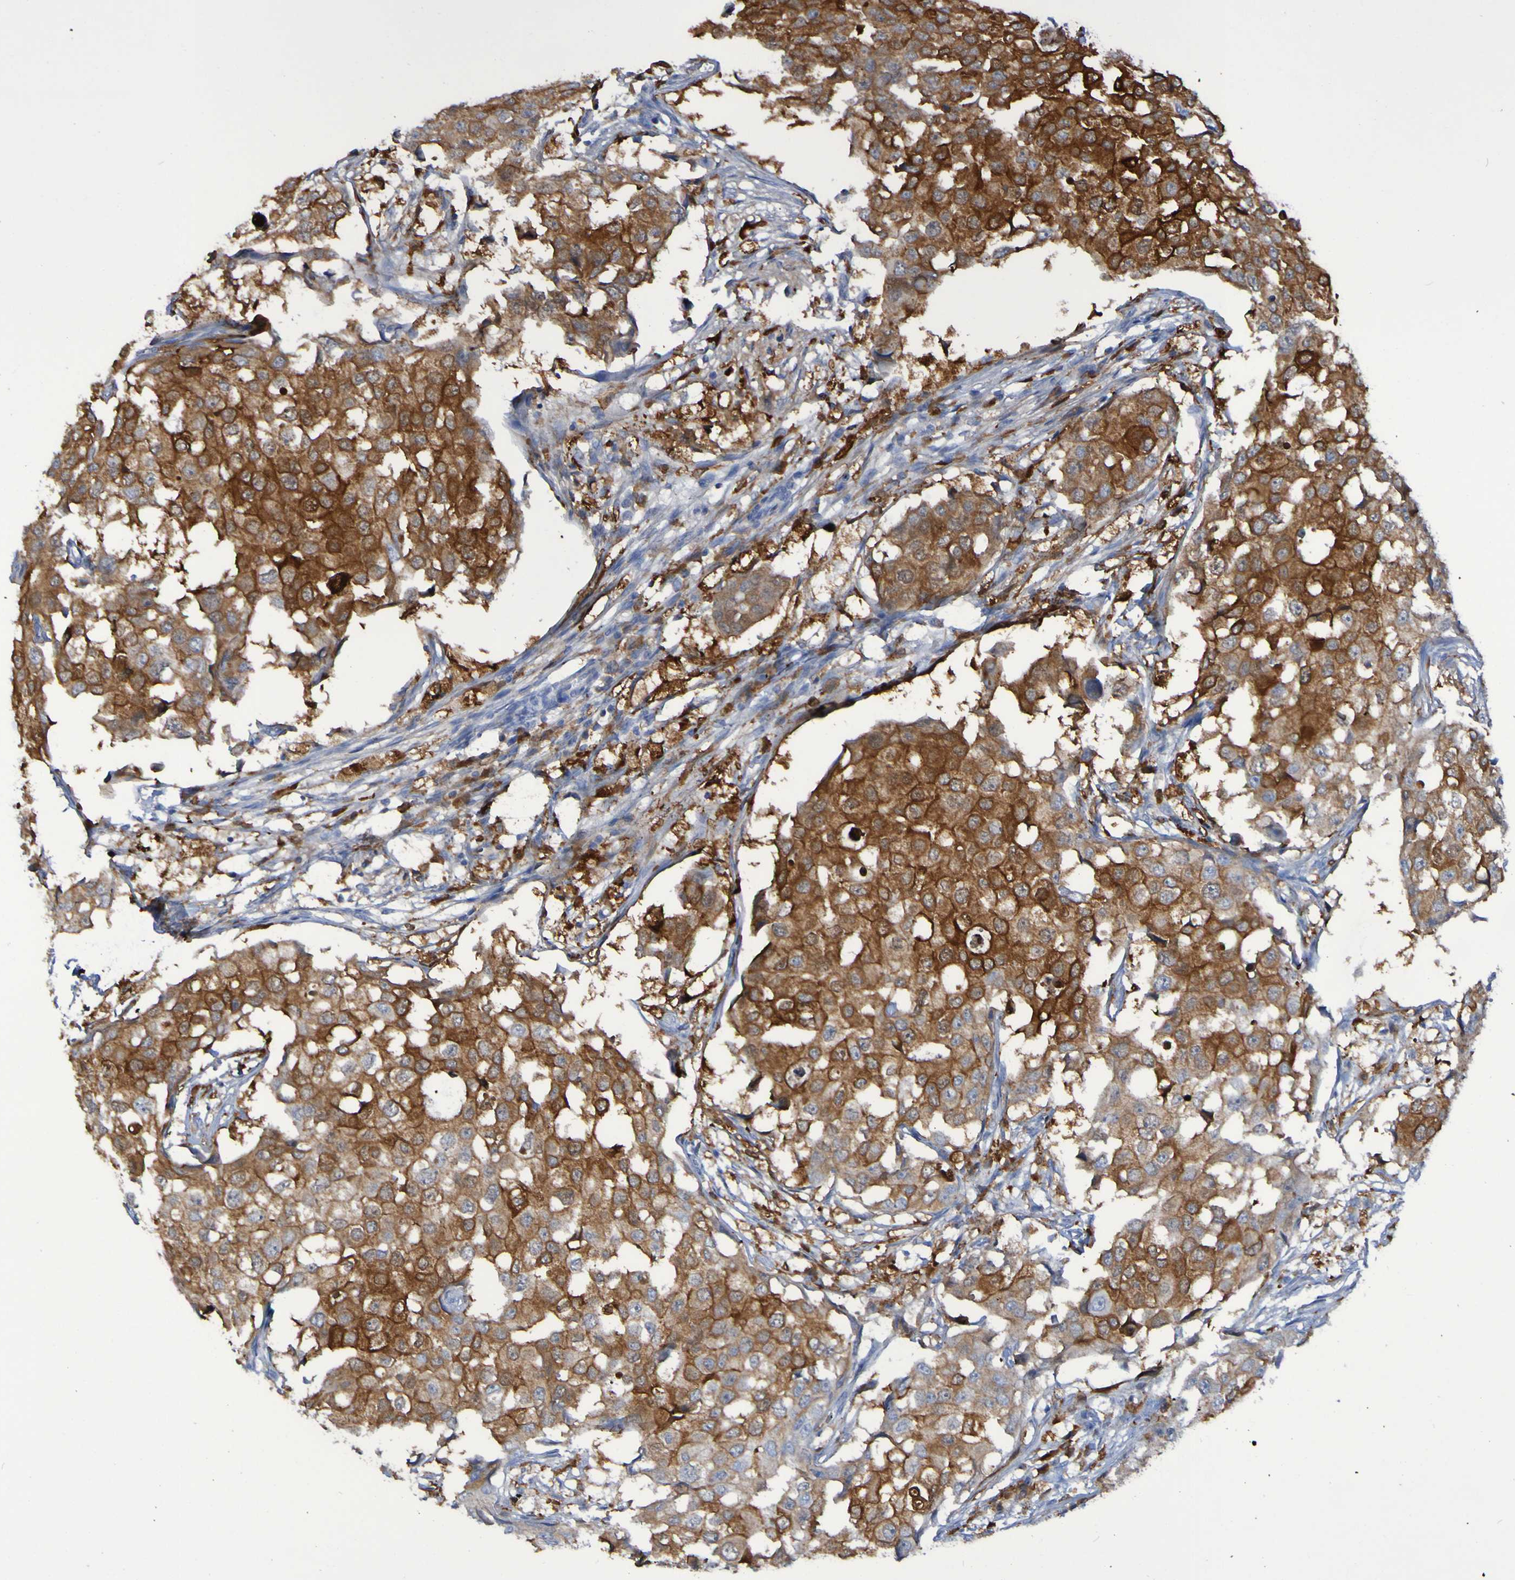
{"staining": {"intensity": "strong", "quantity": ">75%", "location": "cytoplasmic/membranous"}, "tissue": "breast cancer", "cell_type": "Tumor cells", "image_type": "cancer", "snomed": [{"axis": "morphology", "description": "Duct carcinoma"}, {"axis": "topography", "description": "Breast"}], "caption": "Breast cancer stained for a protein (brown) displays strong cytoplasmic/membranous positive positivity in approximately >75% of tumor cells.", "gene": "MPPE1", "patient": {"sex": "female", "age": 27}}